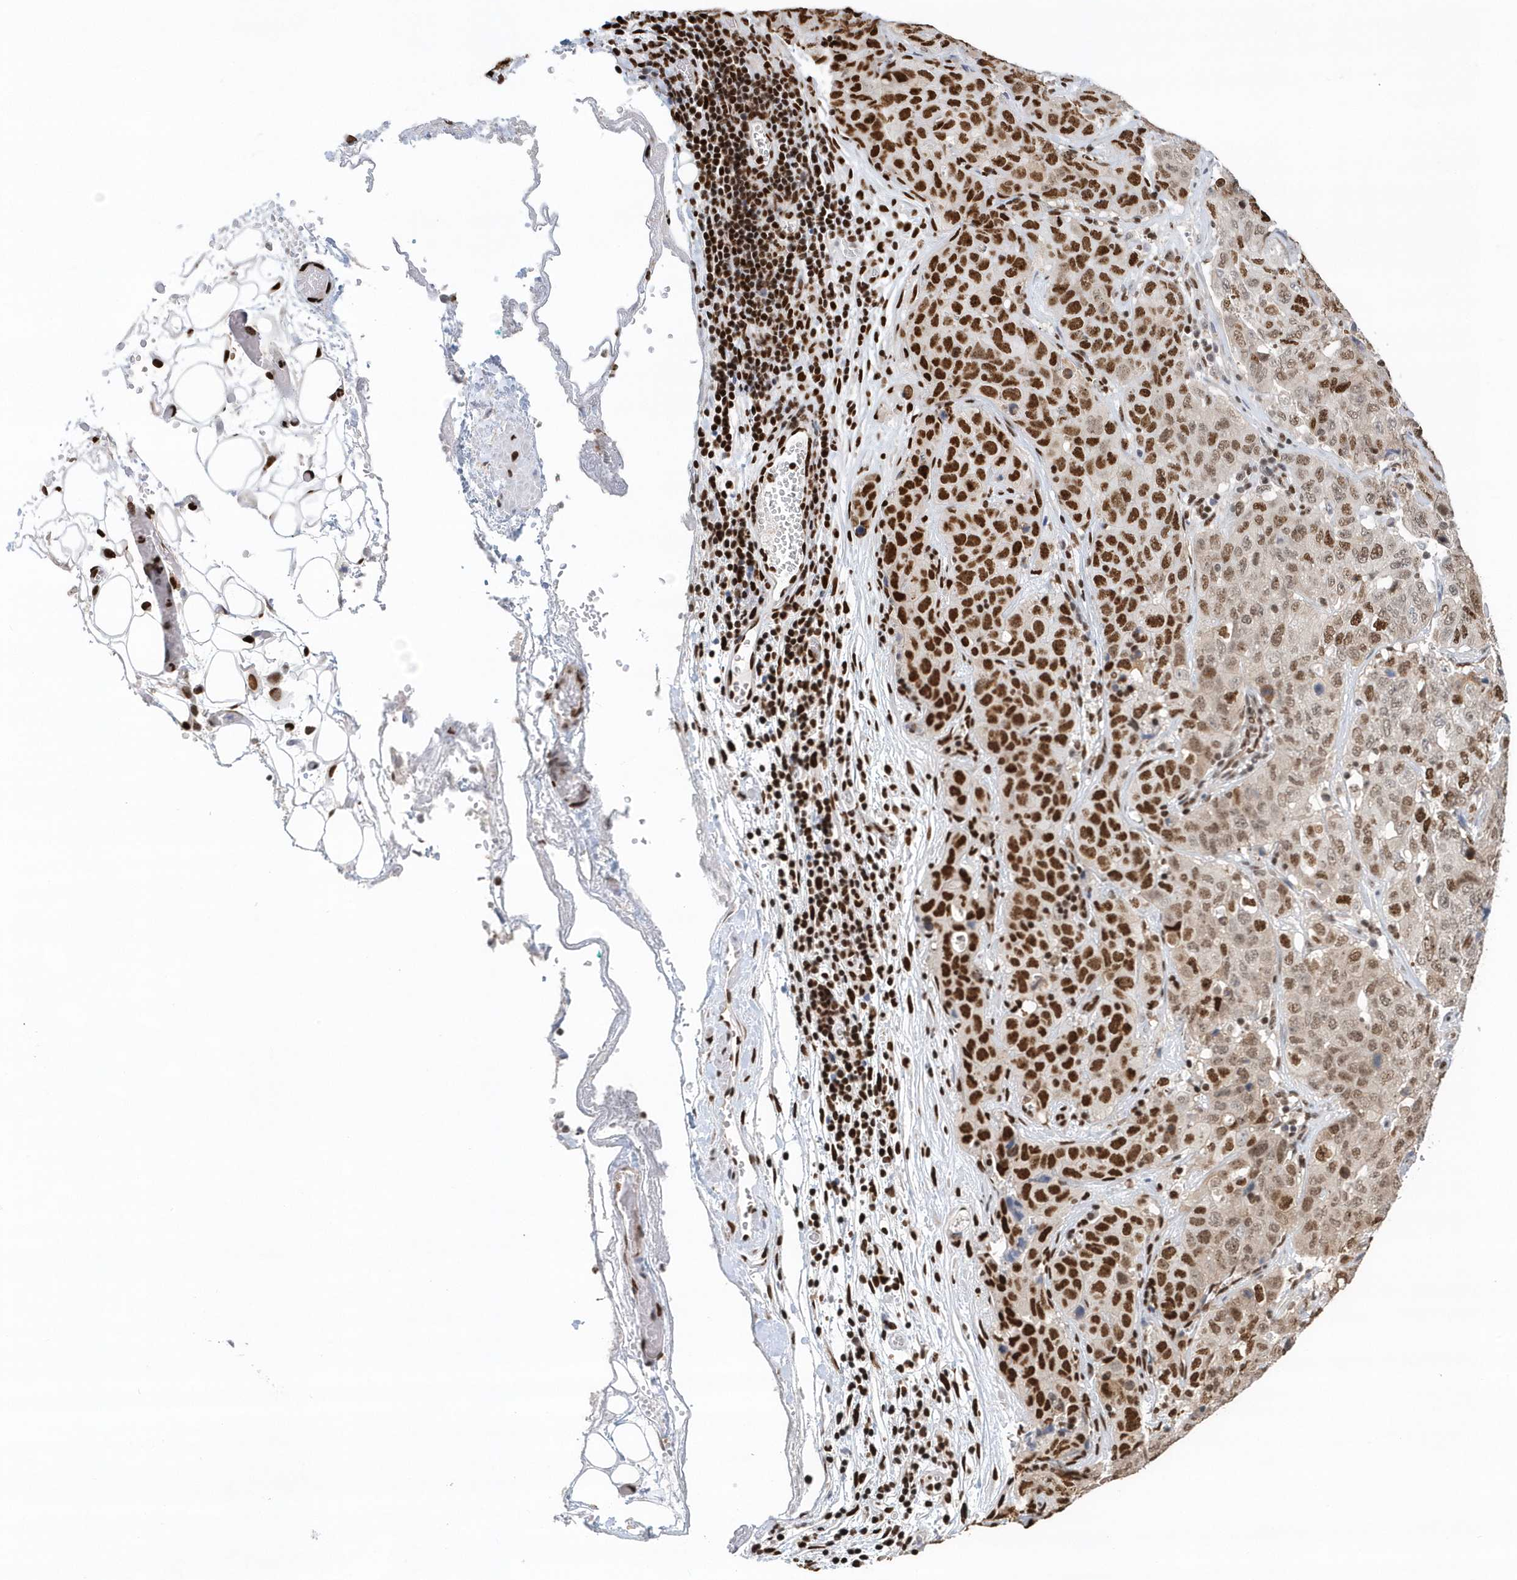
{"staining": {"intensity": "strong", "quantity": ">75%", "location": "nuclear"}, "tissue": "stomach cancer", "cell_type": "Tumor cells", "image_type": "cancer", "snomed": [{"axis": "morphology", "description": "Normal tissue, NOS"}, {"axis": "morphology", "description": "Adenocarcinoma, NOS"}, {"axis": "topography", "description": "Lymph node"}, {"axis": "topography", "description": "Stomach"}], "caption": "An immunohistochemistry (IHC) micrograph of tumor tissue is shown. Protein staining in brown highlights strong nuclear positivity in stomach adenocarcinoma within tumor cells. The protein is shown in brown color, while the nuclei are stained blue.", "gene": "SUMO2", "patient": {"sex": "male", "age": 48}}